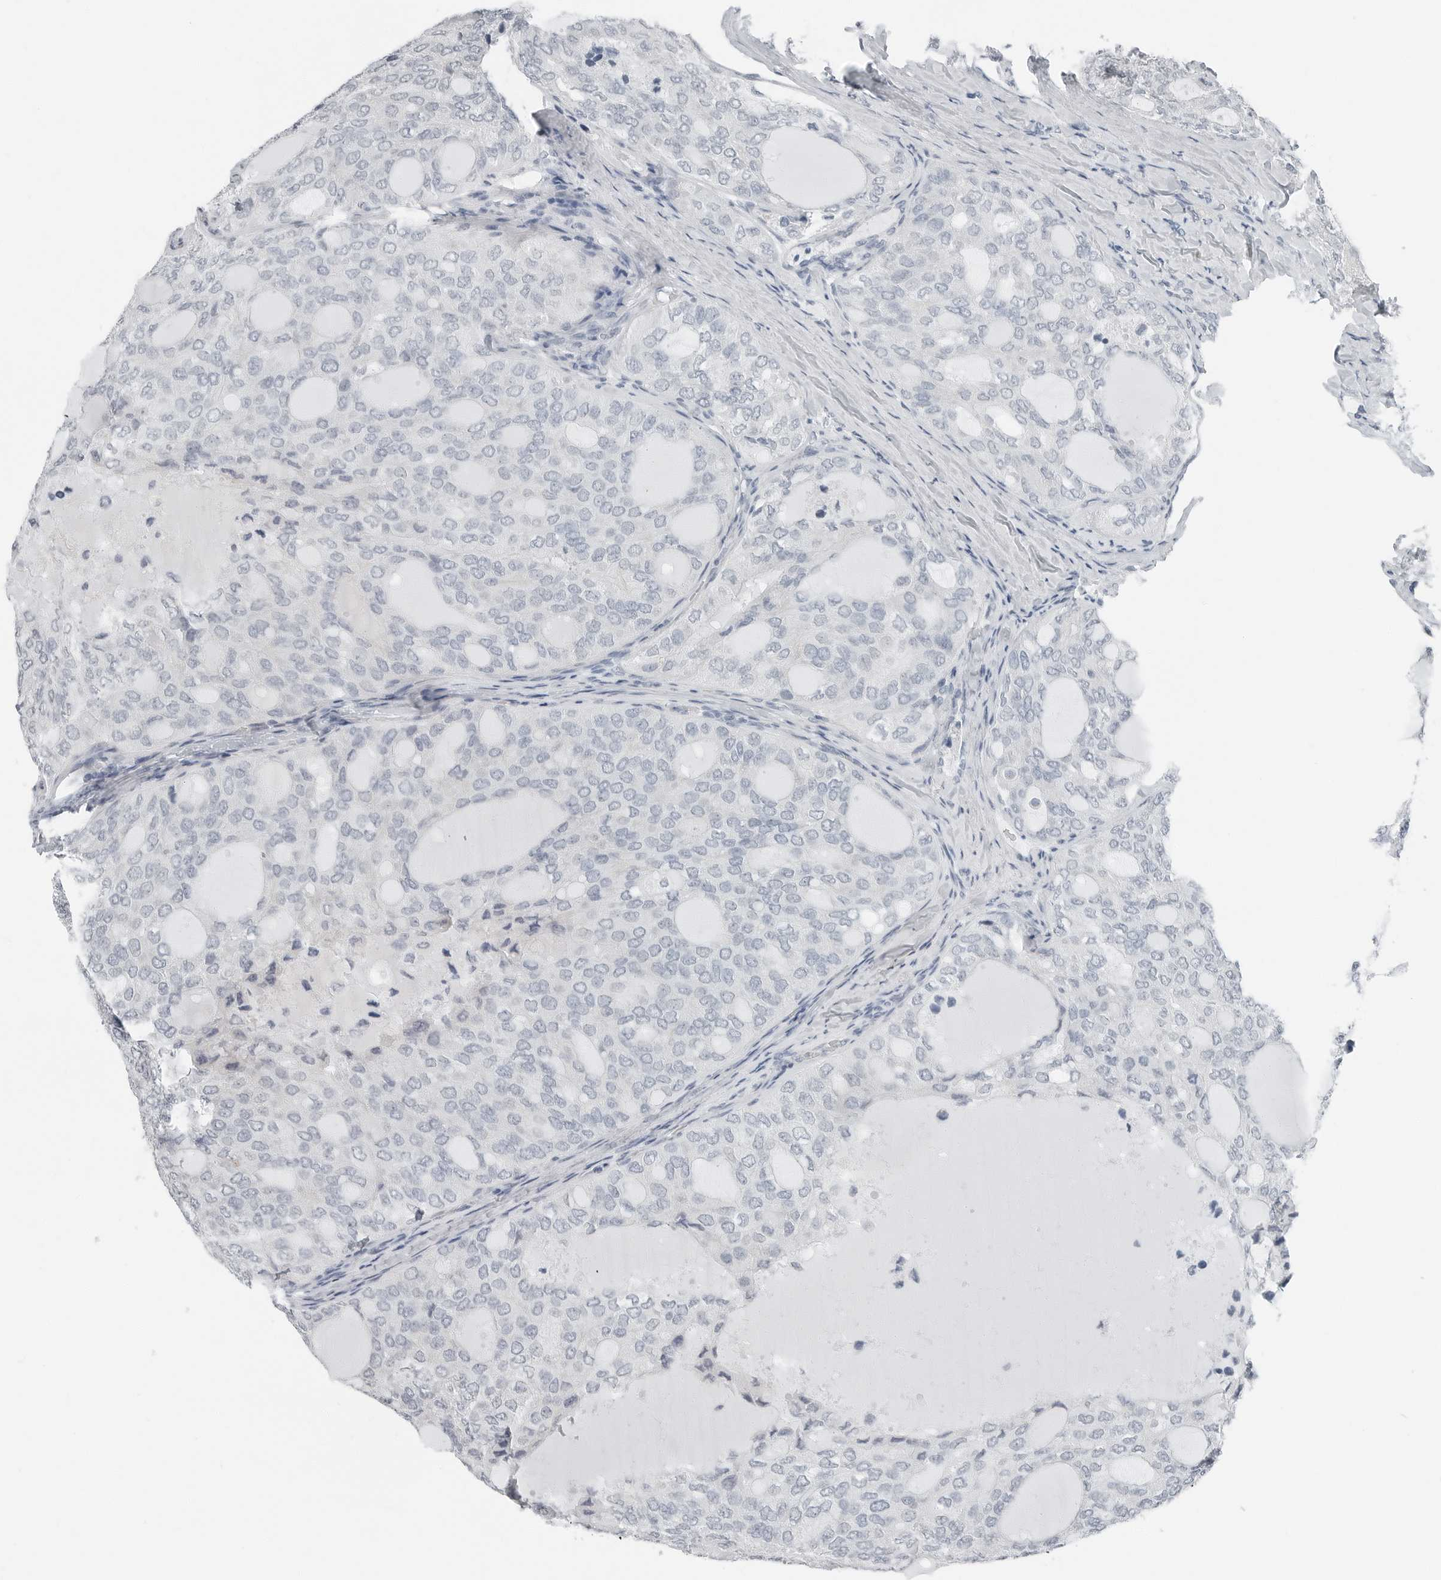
{"staining": {"intensity": "negative", "quantity": "none", "location": "none"}, "tissue": "thyroid cancer", "cell_type": "Tumor cells", "image_type": "cancer", "snomed": [{"axis": "morphology", "description": "Follicular adenoma carcinoma, NOS"}, {"axis": "topography", "description": "Thyroid gland"}], "caption": "A high-resolution image shows immunohistochemistry (IHC) staining of thyroid cancer (follicular adenoma carcinoma), which displays no significant positivity in tumor cells.", "gene": "XIRP1", "patient": {"sex": "male", "age": 75}}